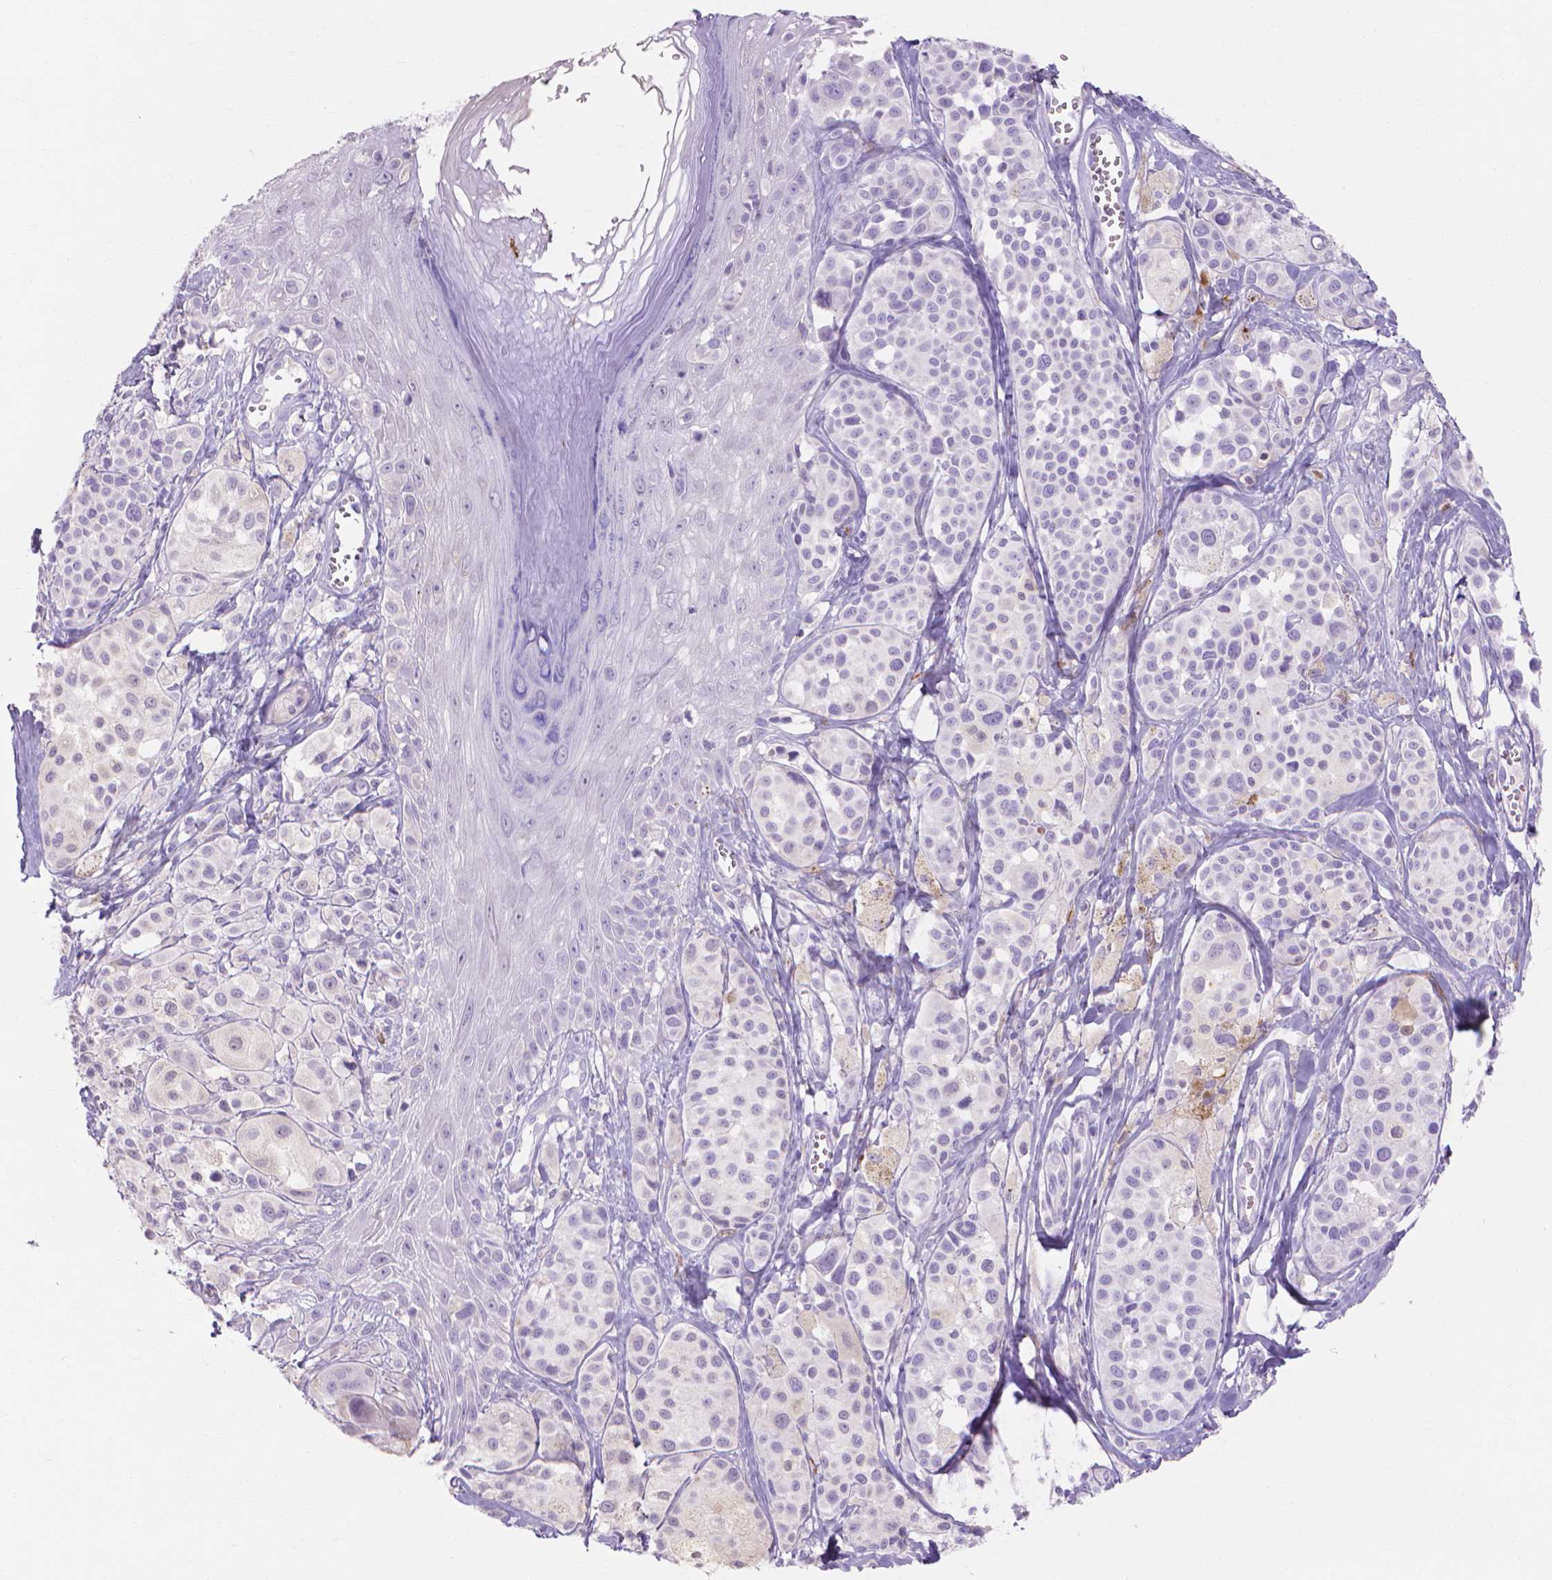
{"staining": {"intensity": "negative", "quantity": "none", "location": "none"}, "tissue": "melanoma", "cell_type": "Tumor cells", "image_type": "cancer", "snomed": [{"axis": "morphology", "description": "Malignant melanoma, NOS"}, {"axis": "topography", "description": "Skin"}], "caption": "Photomicrograph shows no protein expression in tumor cells of melanoma tissue.", "gene": "MMP11", "patient": {"sex": "male", "age": 77}}